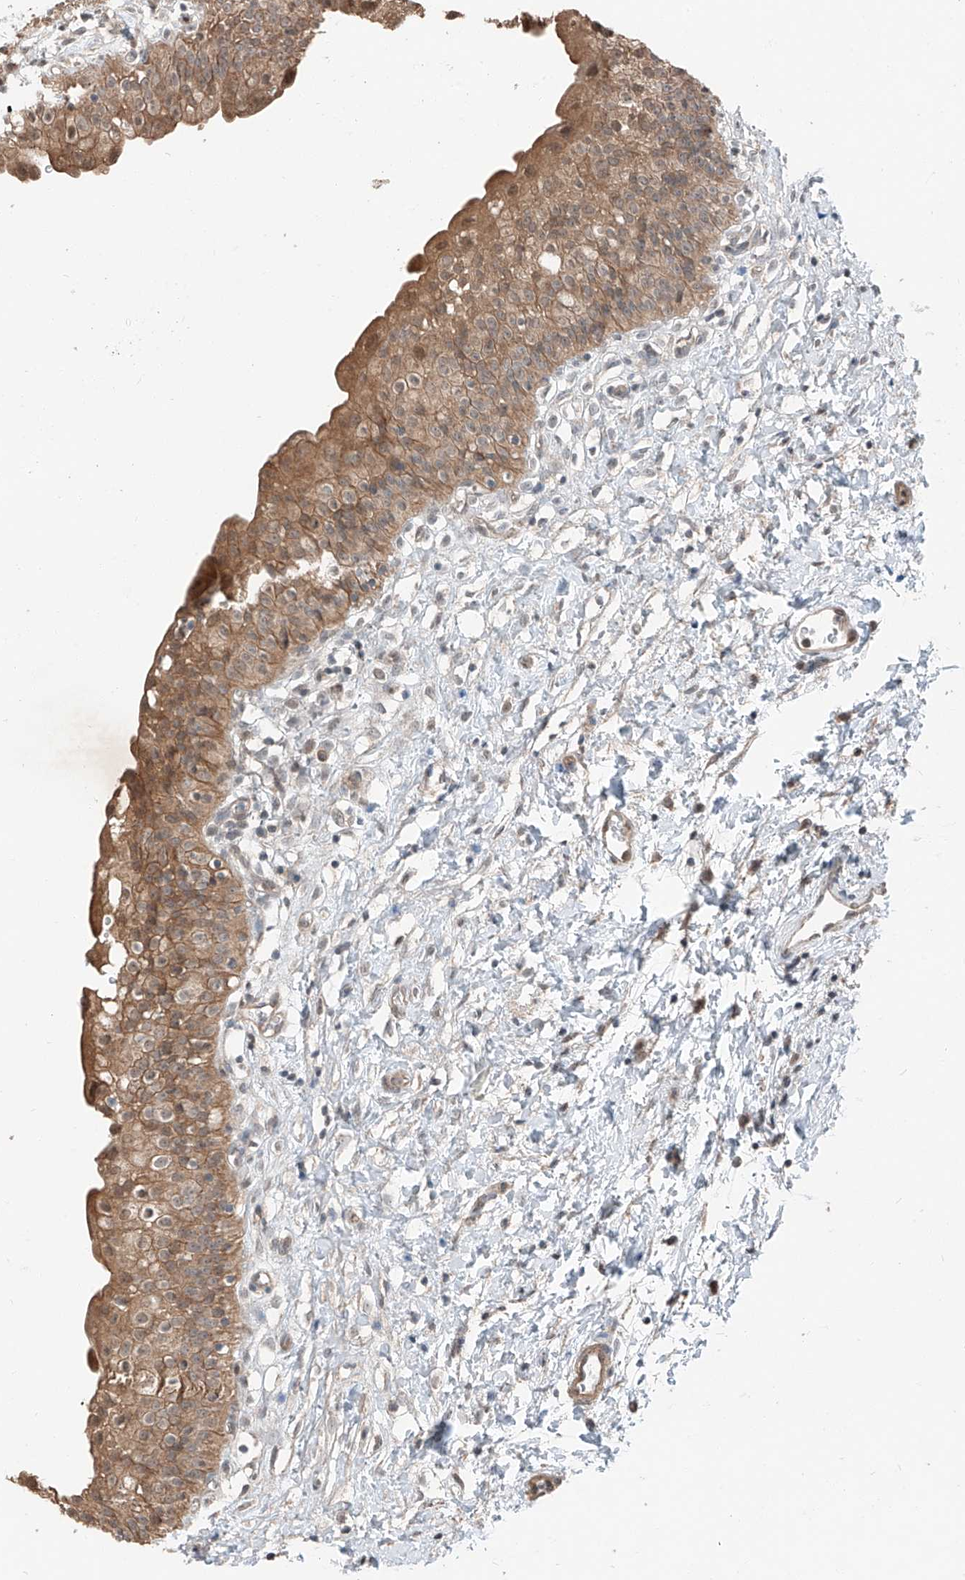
{"staining": {"intensity": "moderate", "quantity": ">75%", "location": "cytoplasmic/membranous"}, "tissue": "urinary bladder", "cell_type": "Urothelial cells", "image_type": "normal", "snomed": [{"axis": "morphology", "description": "Normal tissue, NOS"}, {"axis": "topography", "description": "Urinary bladder"}], "caption": "Immunohistochemical staining of unremarkable human urinary bladder shows moderate cytoplasmic/membranous protein positivity in about >75% of urothelial cells.", "gene": "CEP162", "patient": {"sex": "male", "age": 51}}